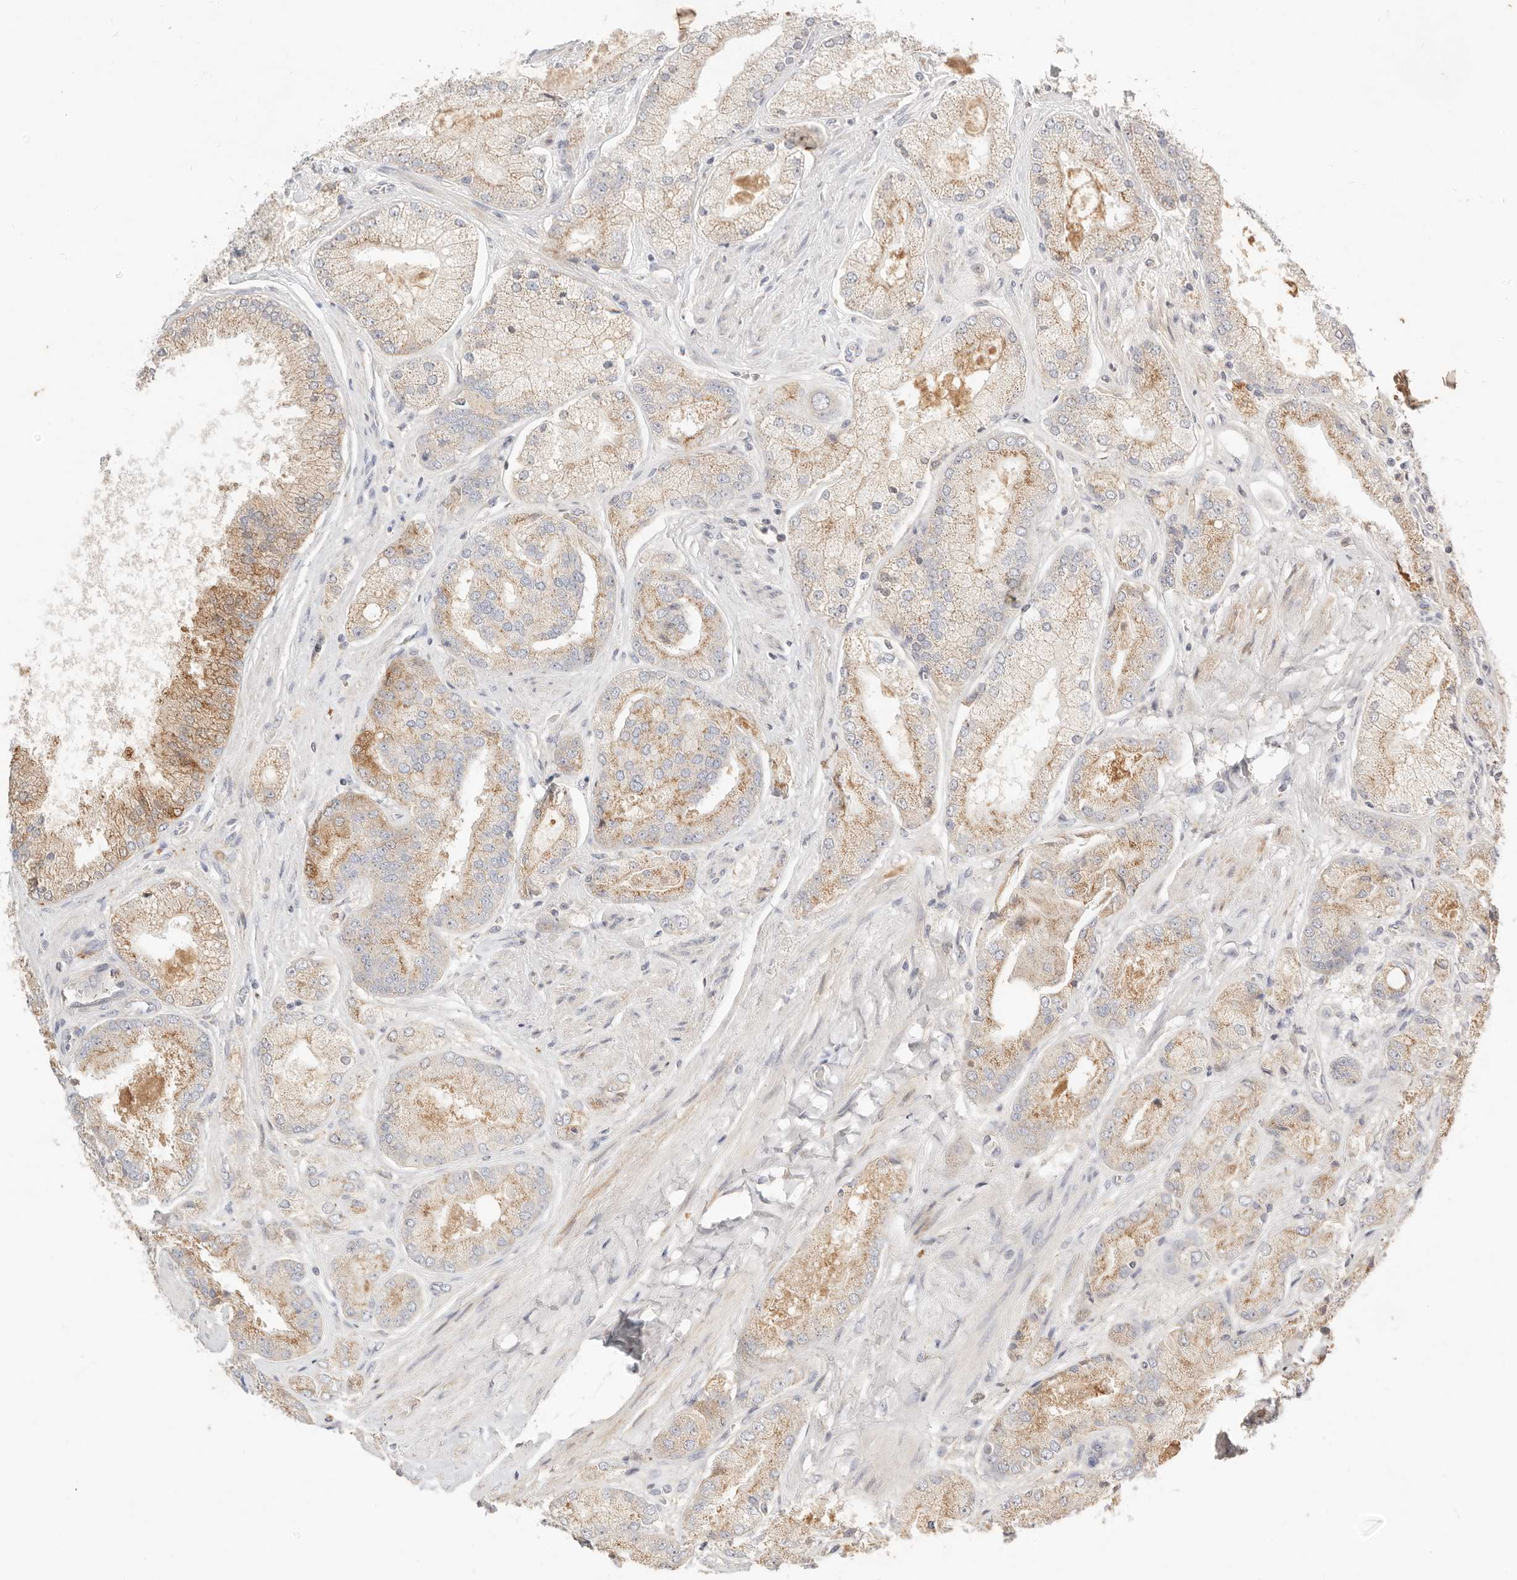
{"staining": {"intensity": "moderate", "quantity": "25%-75%", "location": "cytoplasmic/membranous"}, "tissue": "prostate cancer", "cell_type": "Tumor cells", "image_type": "cancer", "snomed": [{"axis": "morphology", "description": "Adenocarcinoma, High grade"}, {"axis": "topography", "description": "Prostate"}], "caption": "This is an image of IHC staining of prostate cancer (high-grade adenocarcinoma), which shows moderate staining in the cytoplasmic/membranous of tumor cells.", "gene": "ACOX1", "patient": {"sex": "male", "age": 58}}